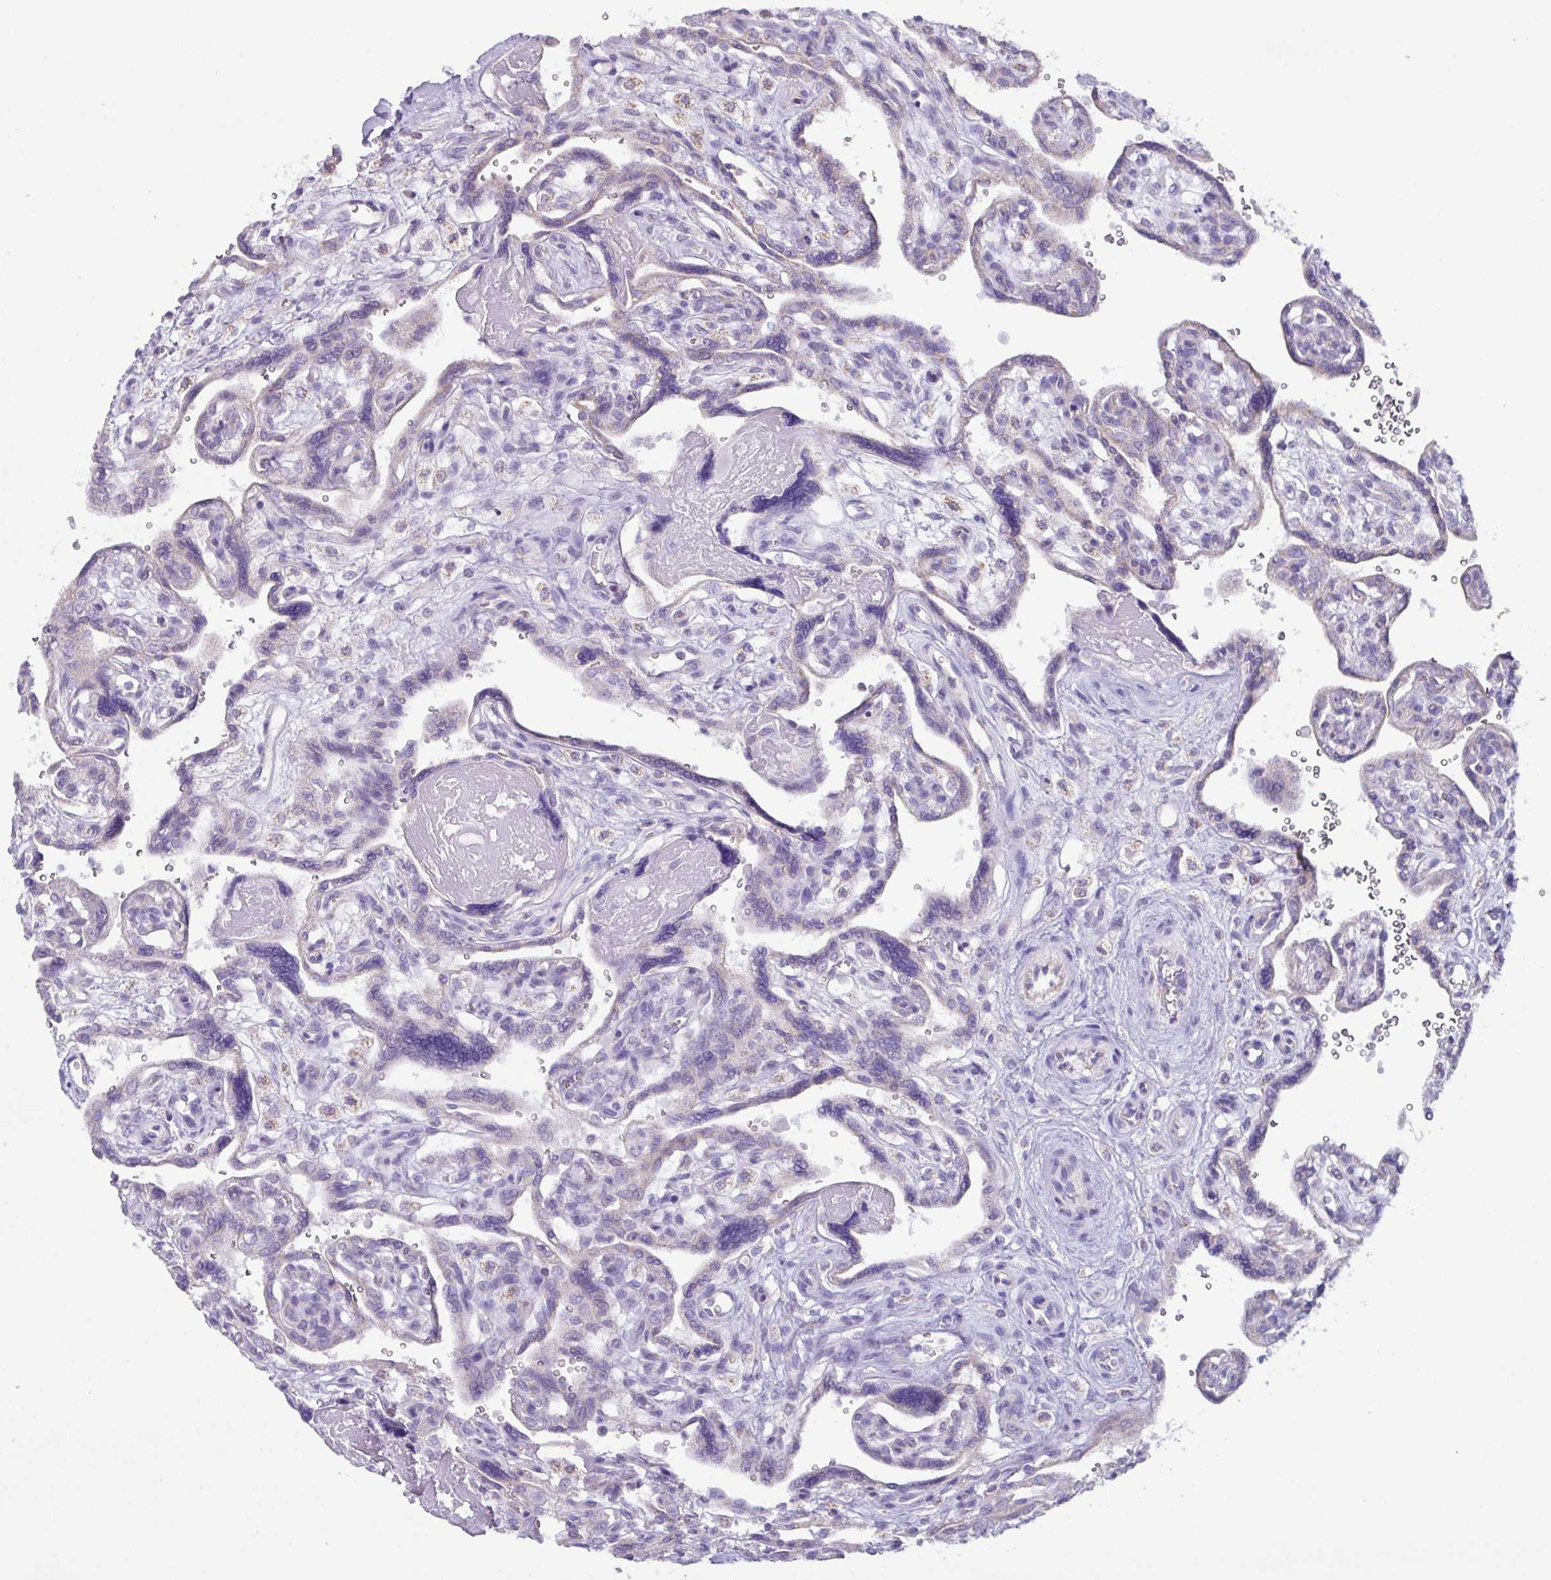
{"staining": {"intensity": "moderate", "quantity": ">75%", "location": "cytoplasmic/membranous"}, "tissue": "placenta", "cell_type": "Decidual cells", "image_type": "normal", "snomed": [{"axis": "morphology", "description": "Normal tissue, NOS"}, {"axis": "topography", "description": "Placenta"}], "caption": "Decidual cells demonstrate medium levels of moderate cytoplasmic/membranous staining in about >75% of cells in unremarkable placenta.", "gene": "MT", "patient": {"sex": "female", "age": 39}}